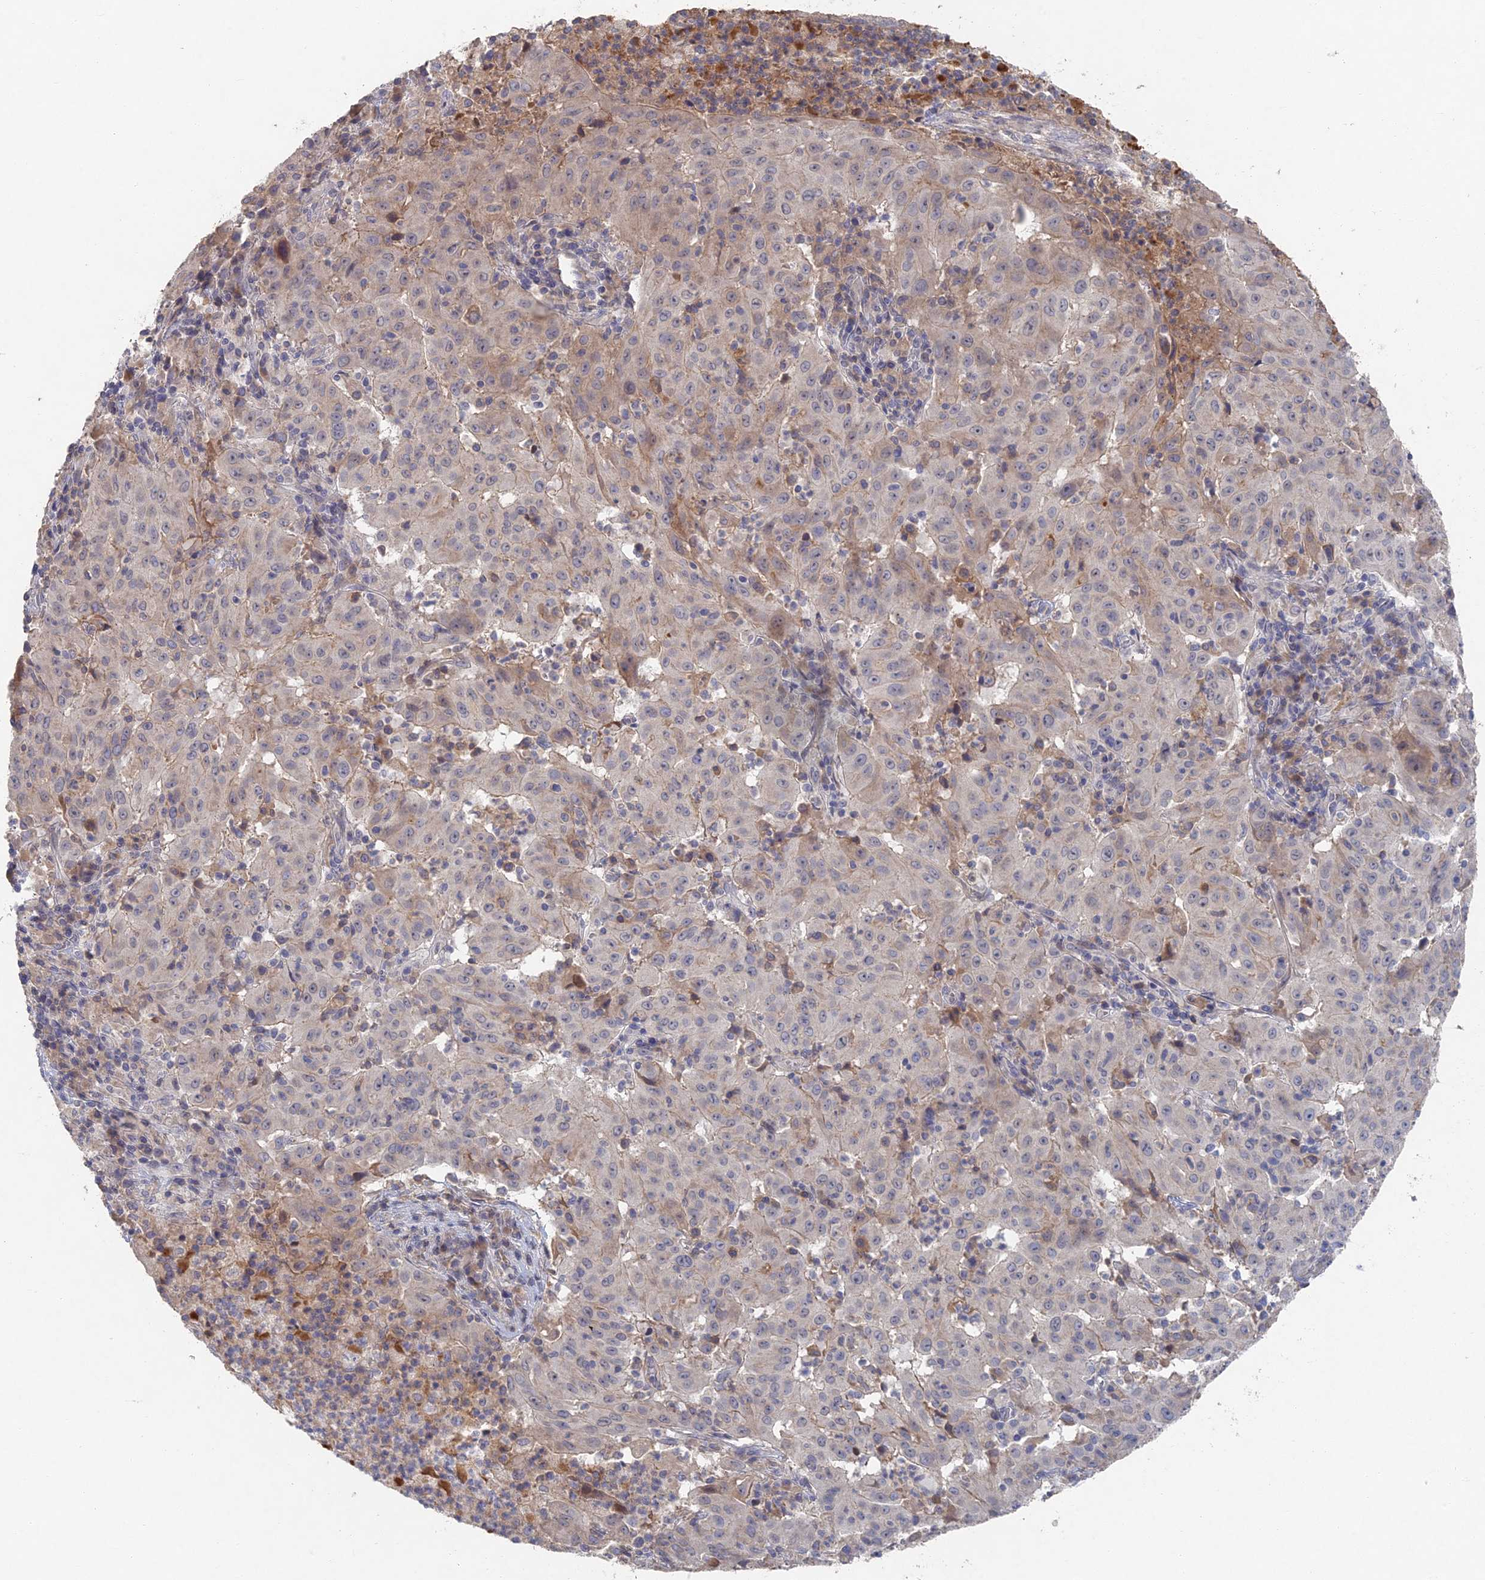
{"staining": {"intensity": "weak", "quantity": "<25%", "location": "cytoplasmic/membranous"}, "tissue": "pancreatic cancer", "cell_type": "Tumor cells", "image_type": "cancer", "snomed": [{"axis": "morphology", "description": "Adenocarcinoma, NOS"}, {"axis": "topography", "description": "Pancreas"}], "caption": "Protein analysis of pancreatic adenocarcinoma reveals no significant positivity in tumor cells.", "gene": "GNA15", "patient": {"sex": "male", "age": 63}}